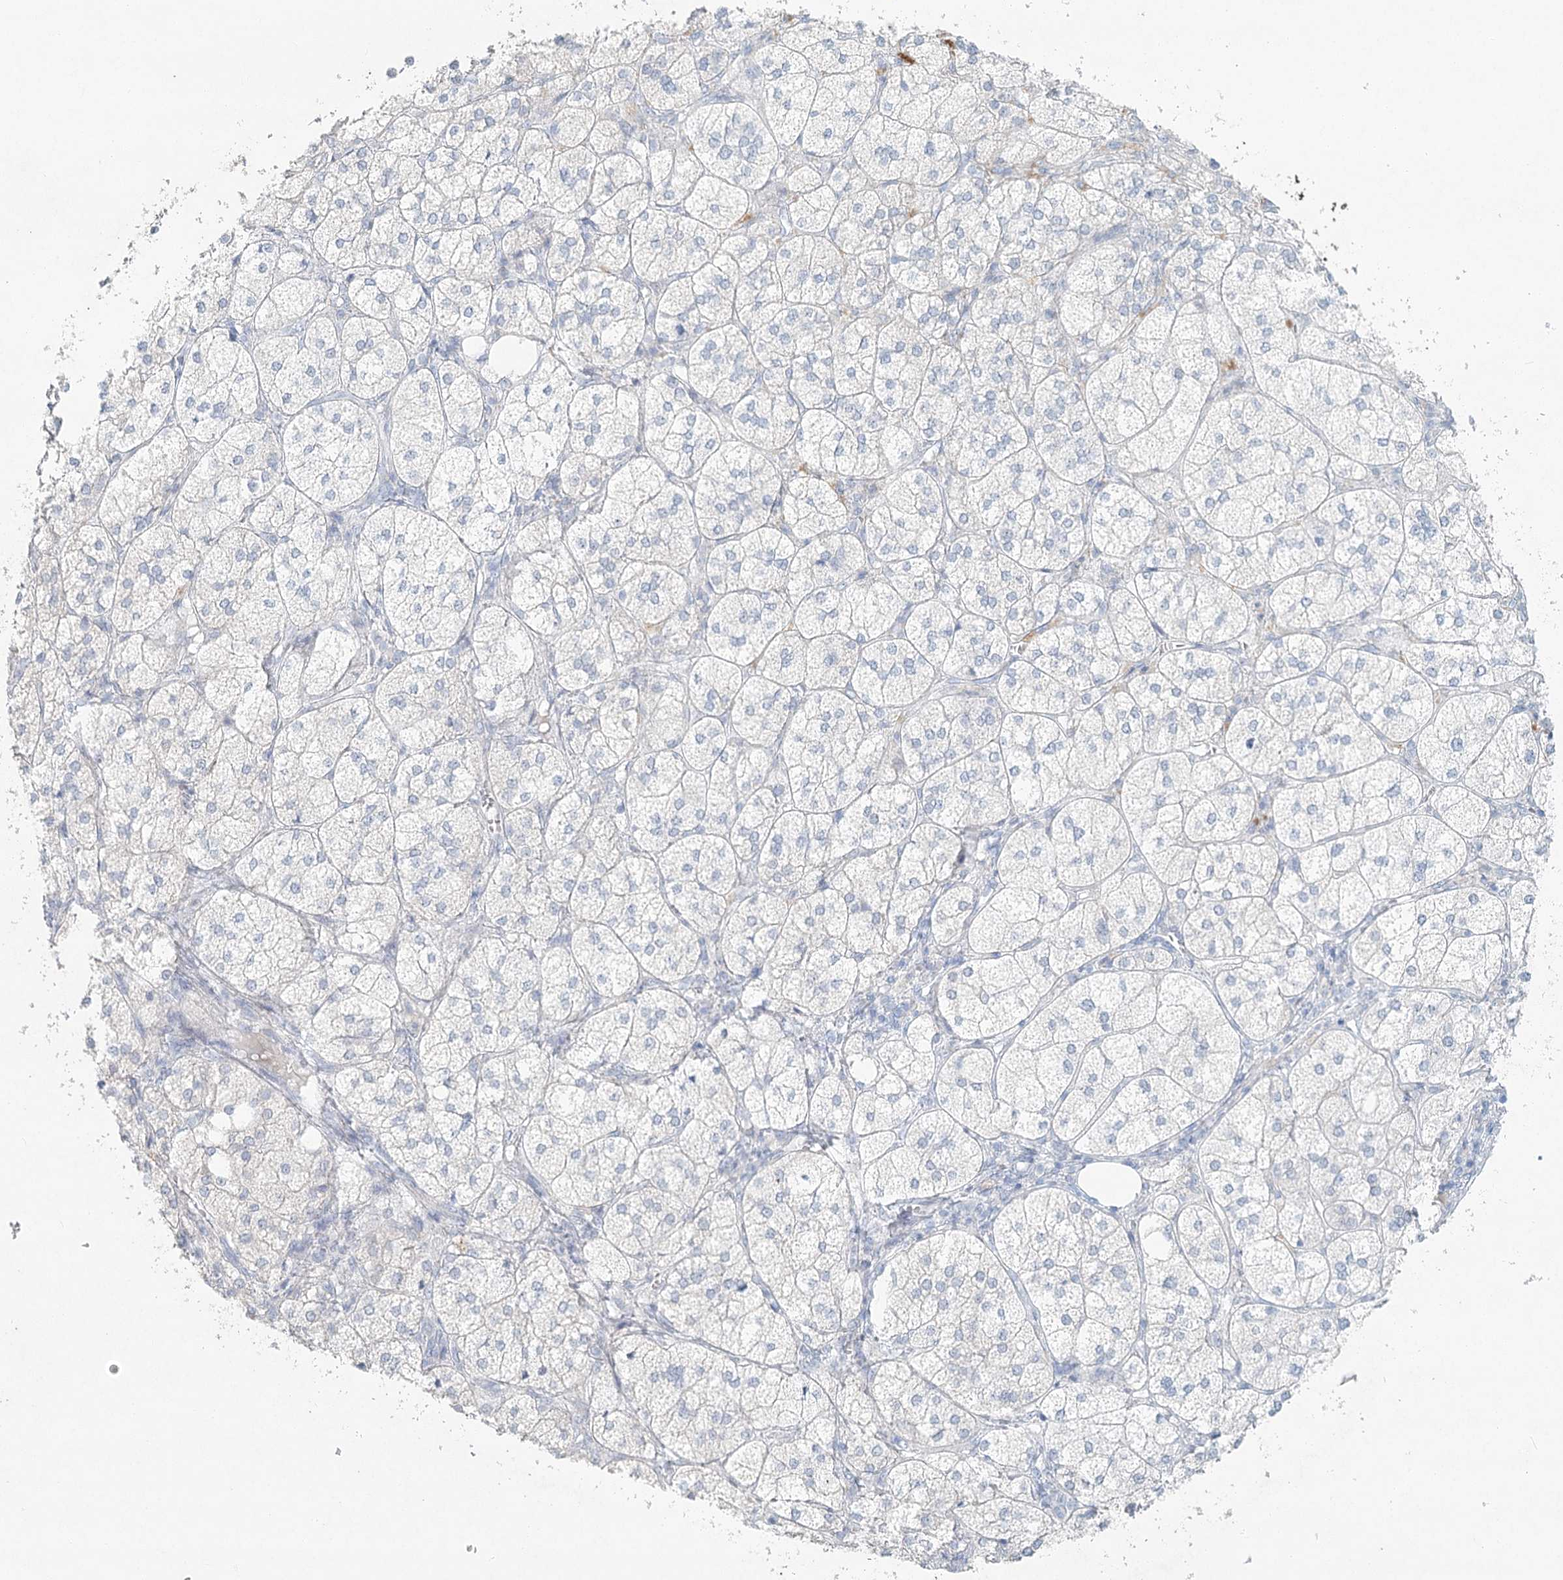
{"staining": {"intensity": "negative", "quantity": "none", "location": "none"}, "tissue": "adrenal gland", "cell_type": "Glandular cells", "image_type": "normal", "snomed": [{"axis": "morphology", "description": "Normal tissue, NOS"}, {"axis": "topography", "description": "Adrenal gland"}], "caption": "IHC image of normal adrenal gland: human adrenal gland stained with DAB demonstrates no significant protein positivity in glandular cells.", "gene": "LRP2BP", "patient": {"sex": "female", "age": 61}}